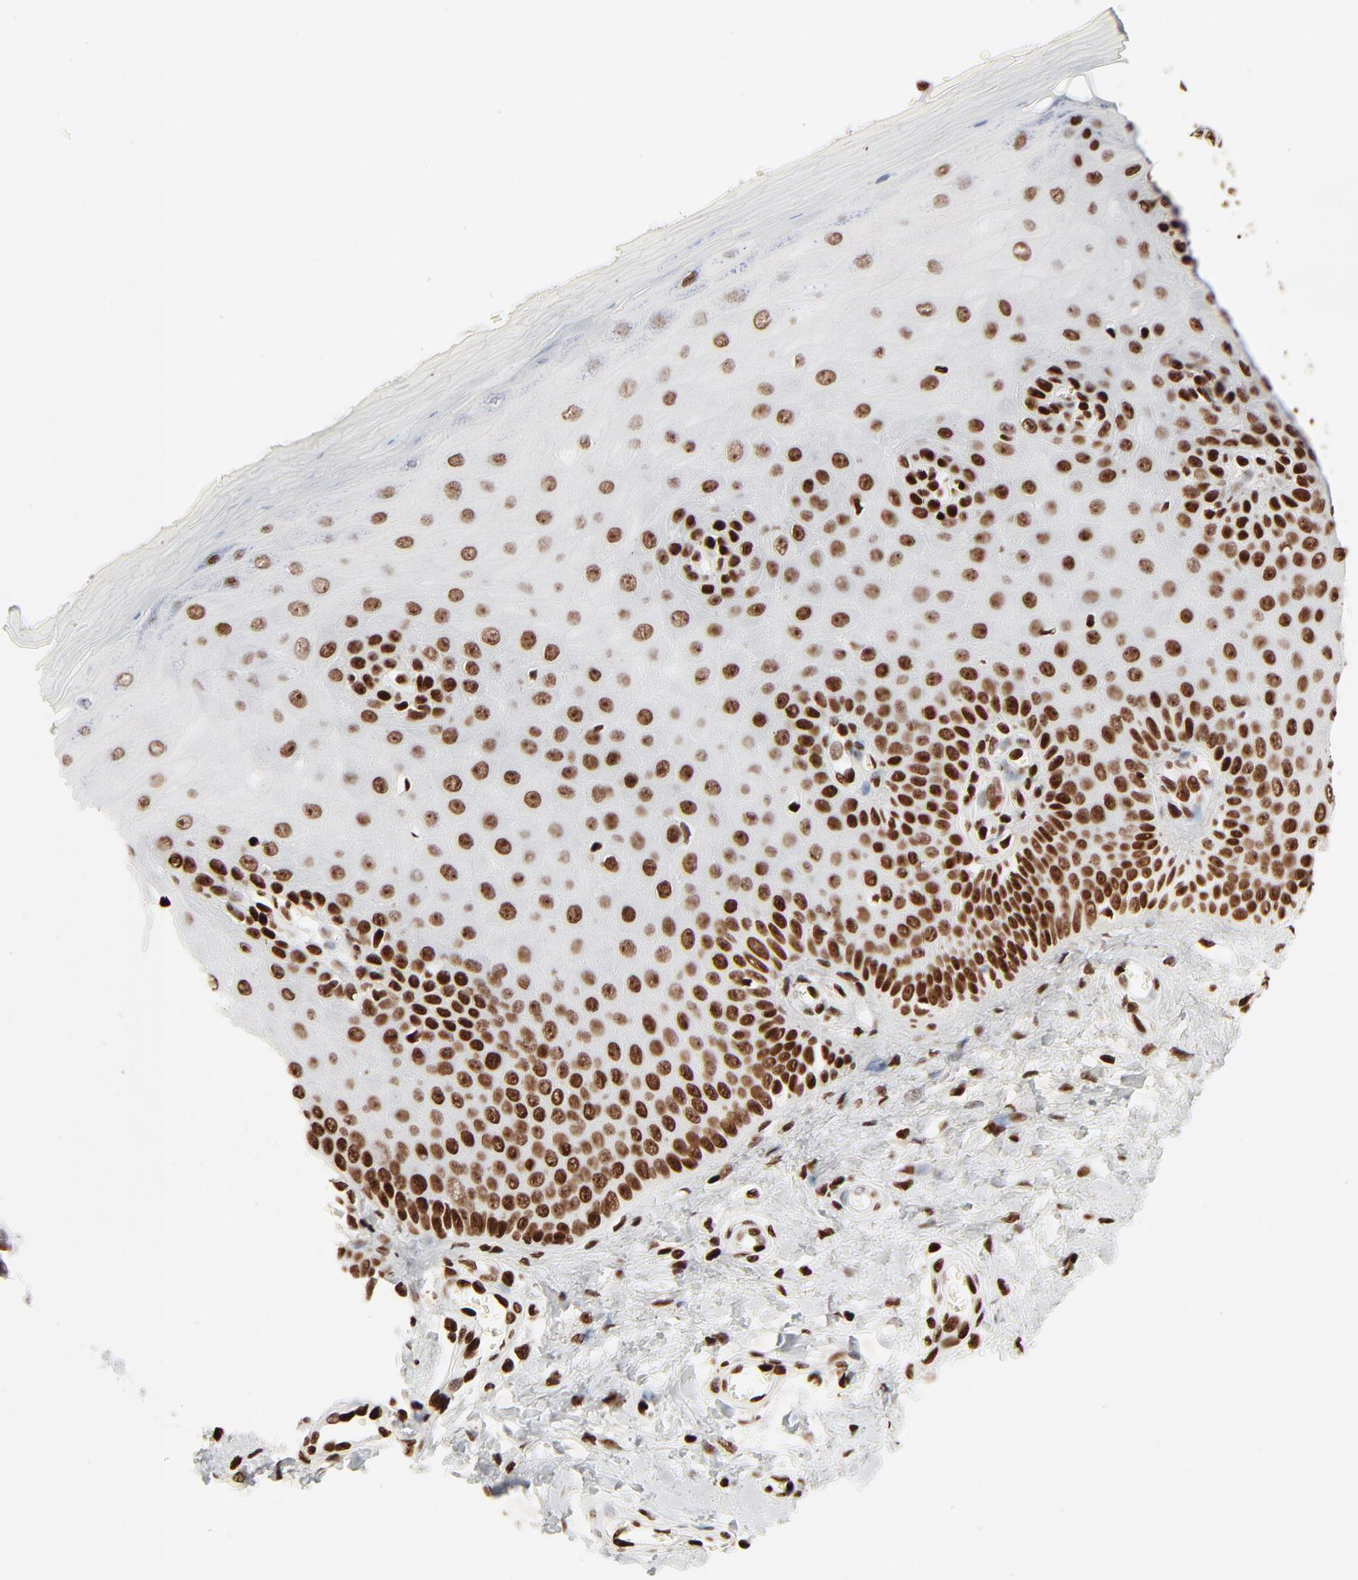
{"staining": {"intensity": "strong", "quantity": ">75%", "location": "nuclear"}, "tissue": "cervix", "cell_type": "Glandular cells", "image_type": "normal", "snomed": [{"axis": "morphology", "description": "Normal tissue, NOS"}, {"axis": "topography", "description": "Cervix"}], "caption": "Protein positivity by immunohistochemistry reveals strong nuclear expression in approximately >75% of glandular cells in benign cervix.", "gene": "HMGB1", "patient": {"sex": "female", "age": 55}}